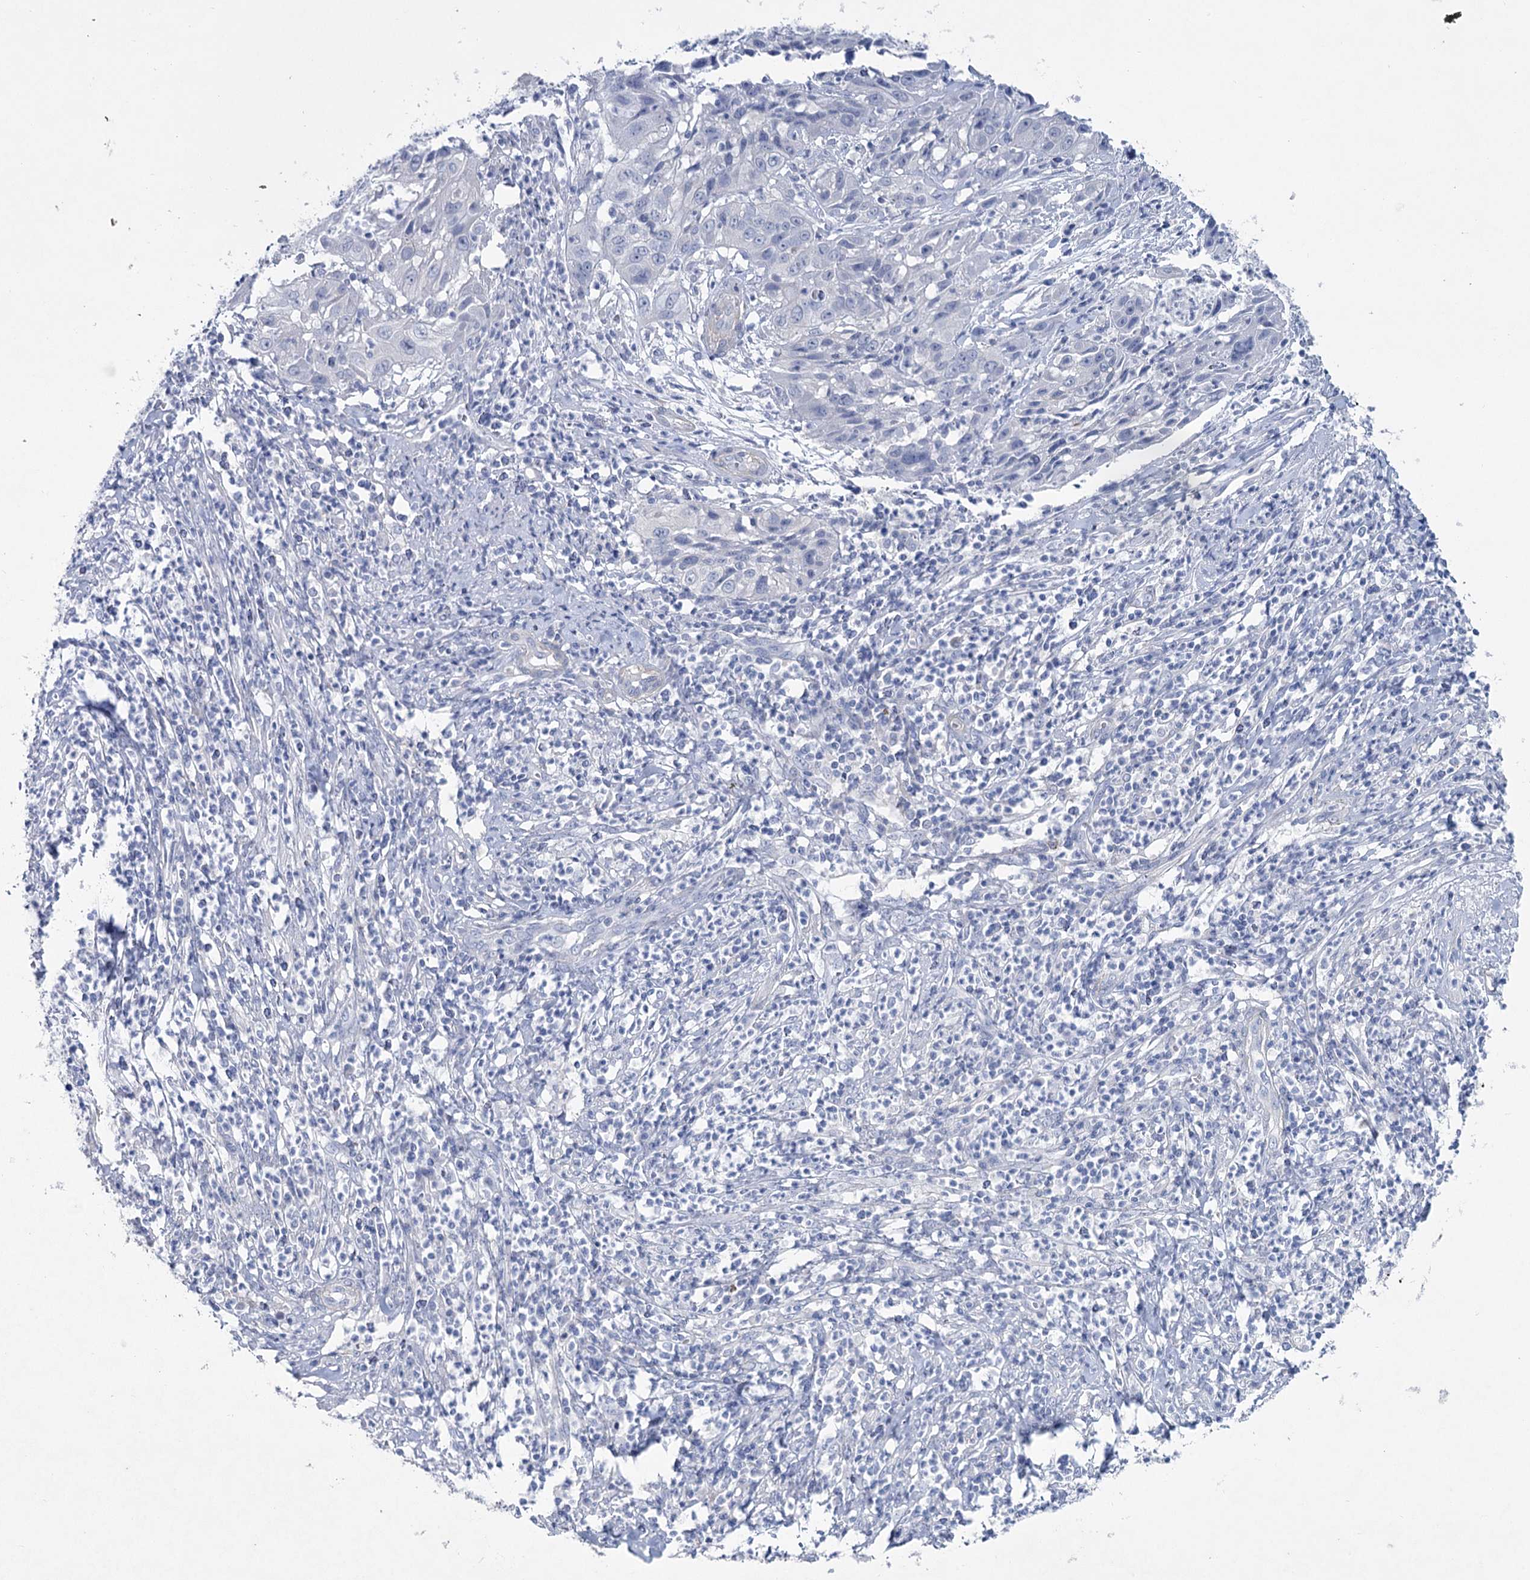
{"staining": {"intensity": "negative", "quantity": "none", "location": "none"}, "tissue": "cervical cancer", "cell_type": "Tumor cells", "image_type": "cancer", "snomed": [{"axis": "morphology", "description": "Squamous cell carcinoma, NOS"}, {"axis": "topography", "description": "Cervix"}], "caption": "High magnification brightfield microscopy of cervical cancer stained with DAB (3,3'-diaminobenzidine) (brown) and counterstained with hematoxylin (blue): tumor cells show no significant staining.", "gene": "CCDC88A", "patient": {"sex": "female", "age": 32}}